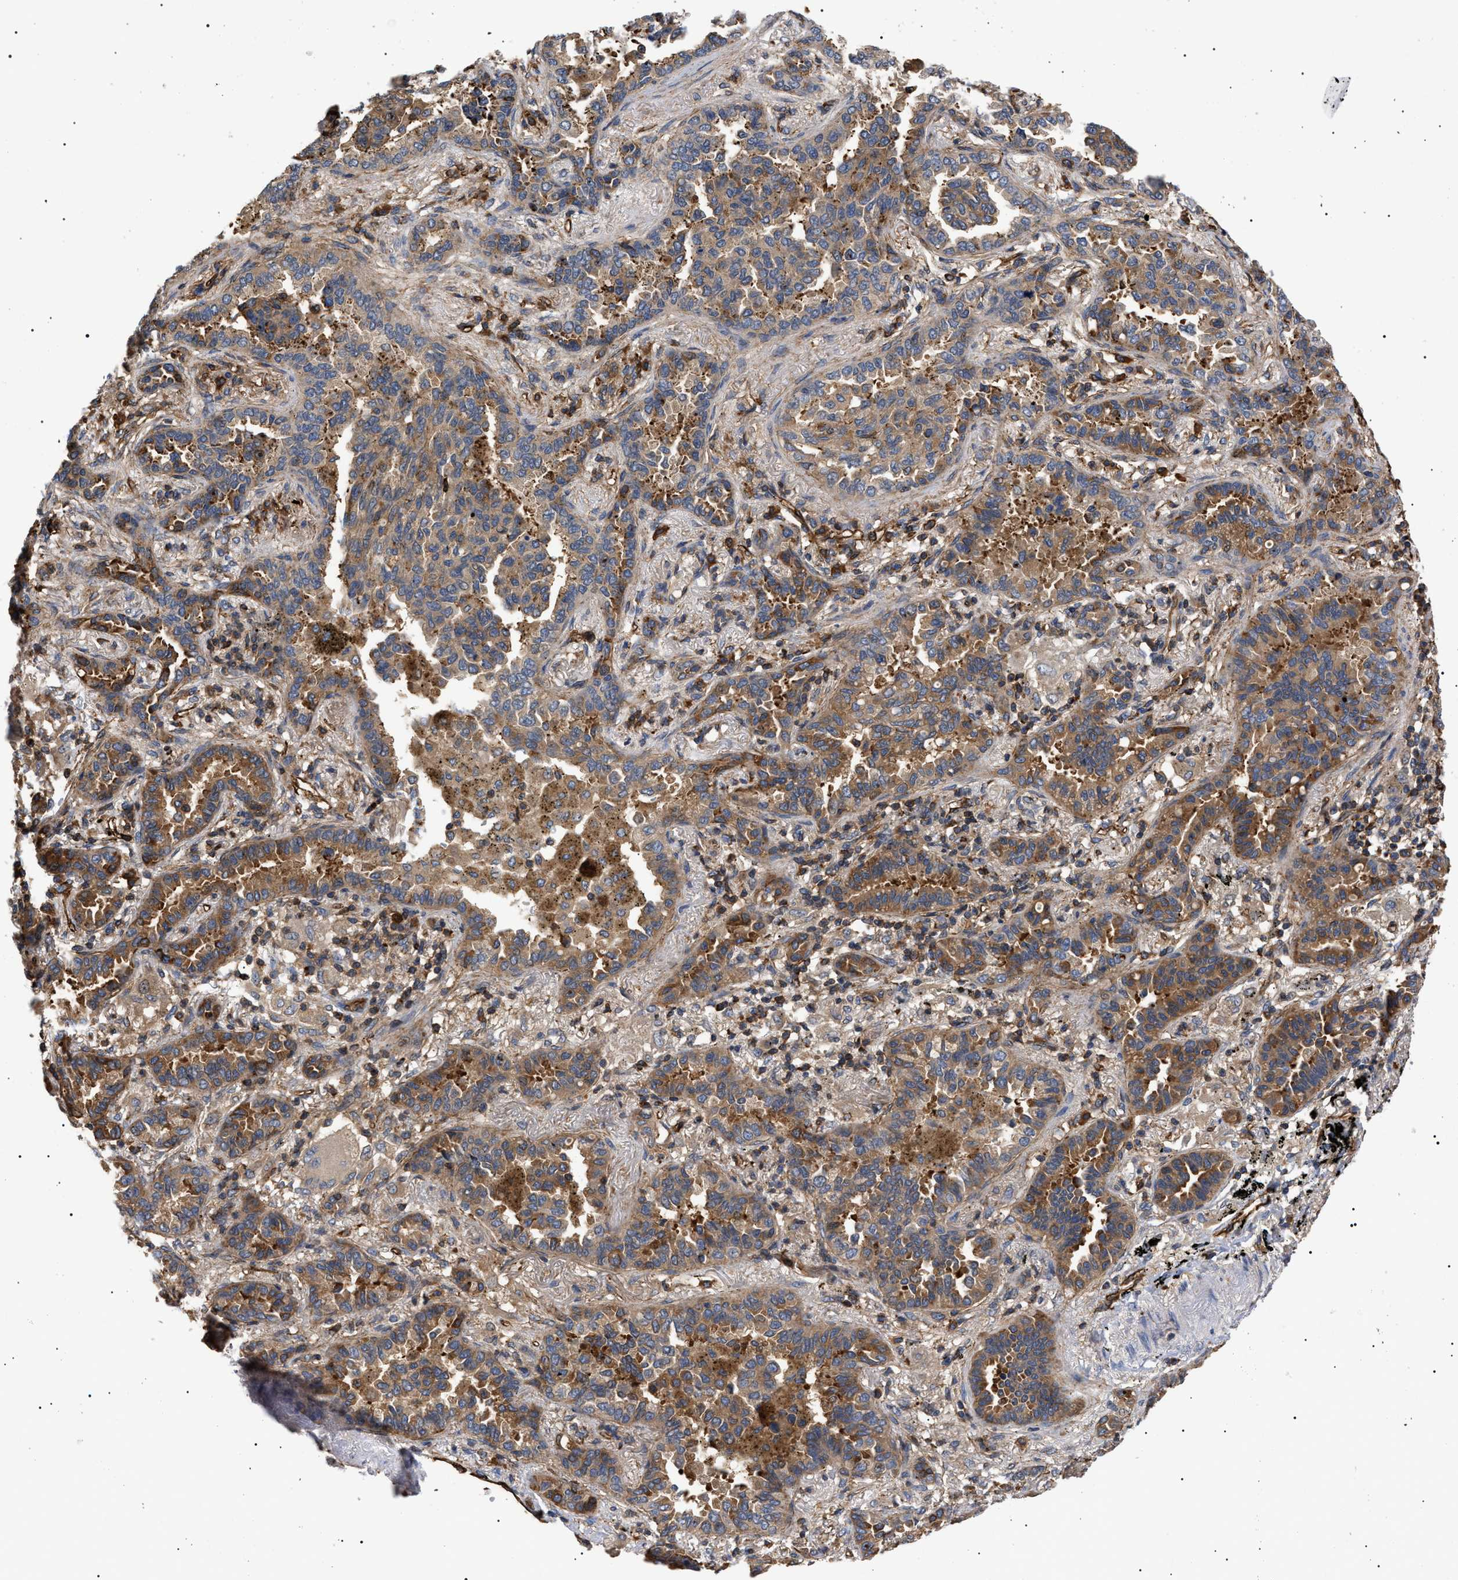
{"staining": {"intensity": "moderate", "quantity": ">75%", "location": "cytoplasmic/membranous"}, "tissue": "lung cancer", "cell_type": "Tumor cells", "image_type": "cancer", "snomed": [{"axis": "morphology", "description": "Normal tissue, NOS"}, {"axis": "morphology", "description": "Adenocarcinoma, NOS"}, {"axis": "topography", "description": "Lung"}], "caption": "Lung adenocarcinoma stained with immunohistochemistry exhibits moderate cytoplasmic/membranous positivity in approximately >75% of tumor cells. (Stains: DAB in brown, nuclei in blue, Microscopy: brightfield microscopy at high magnification).", "gene": "TMTC4", "patient": {"sex": "male", "age": 59}}